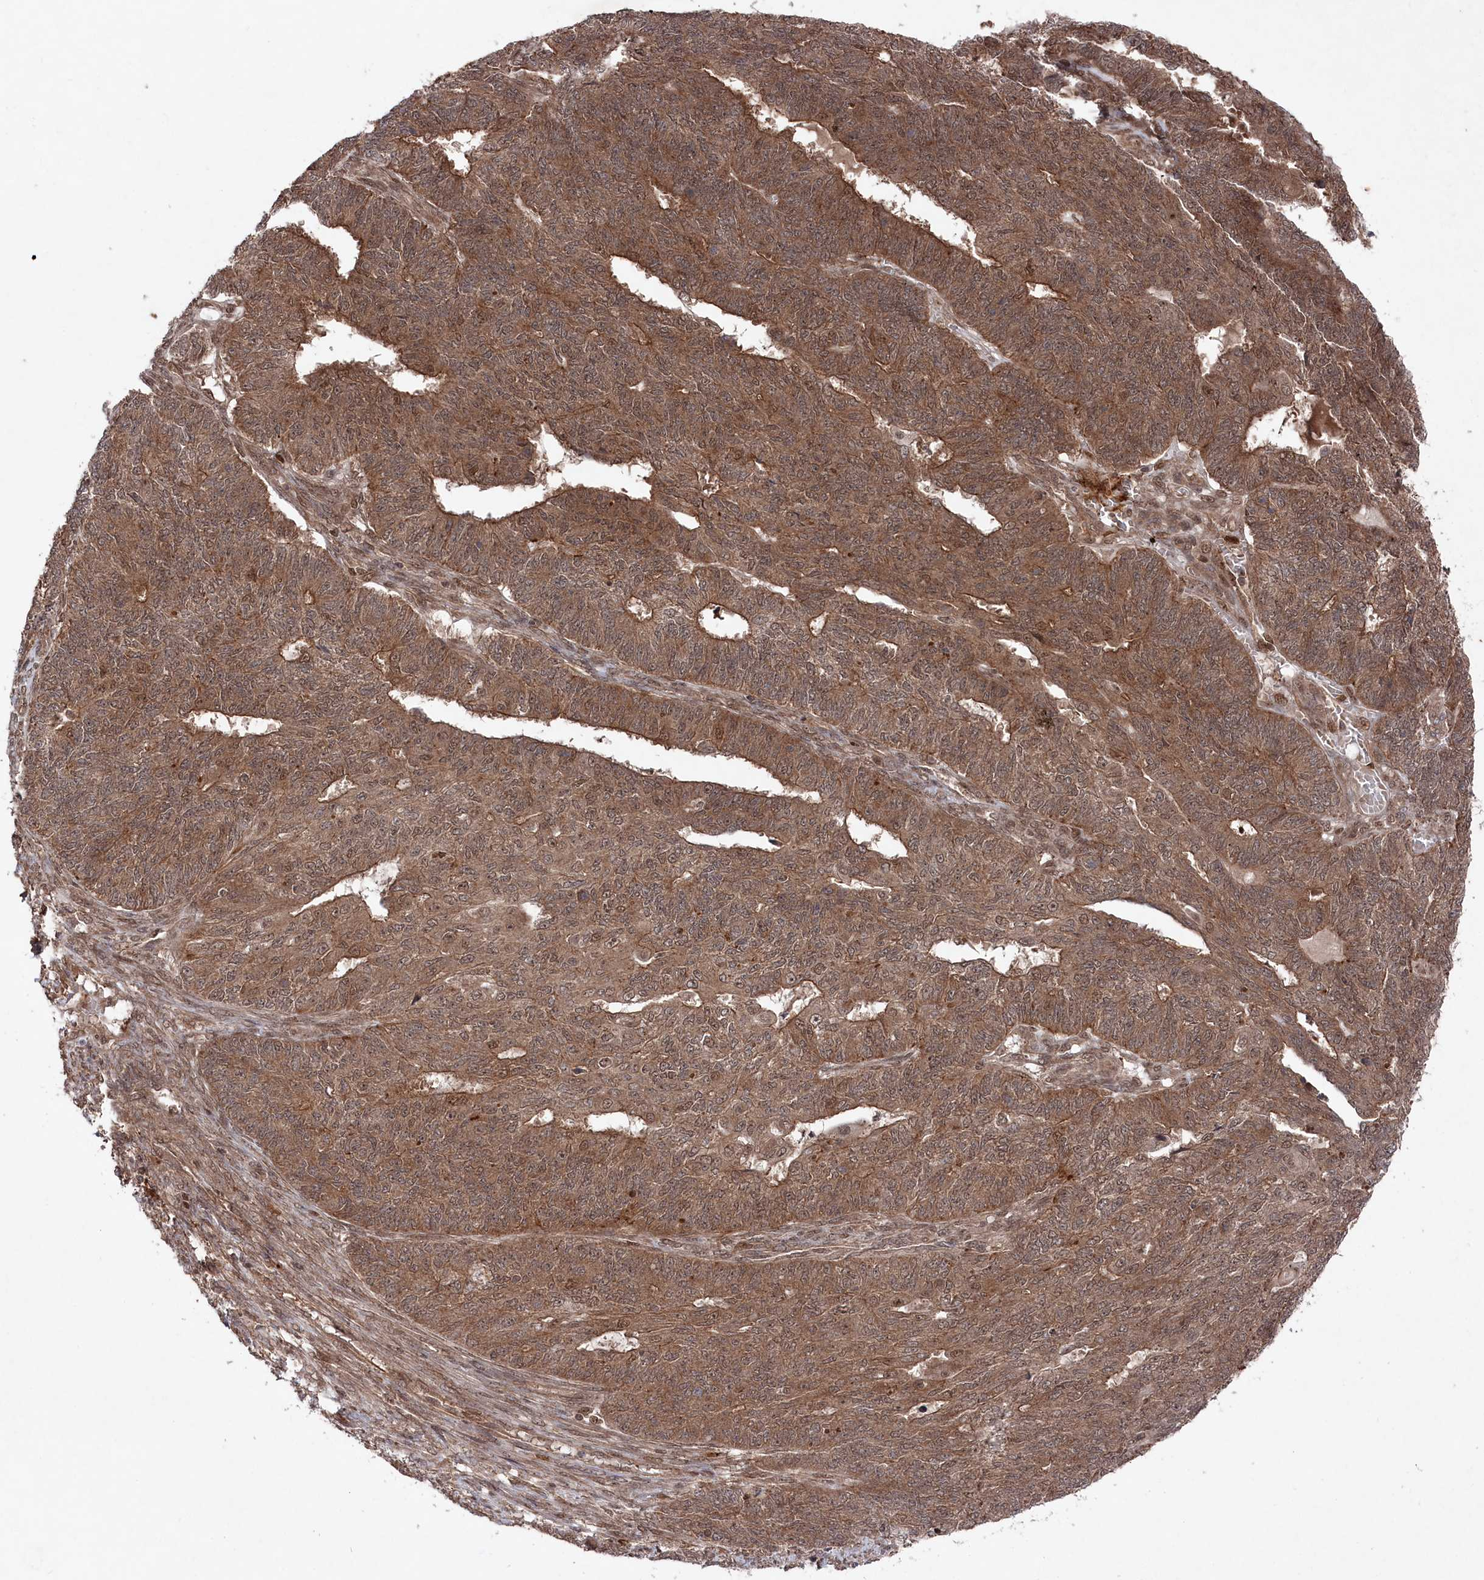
{"staining": {"intensity": "moderate", "quantity": ">75%", "location": "cytoplasmic/membranous,nuclear"}, "tissue": "endometrial cancer", "cell_type": "Tumor cells", "image_type": "cancer", "snomed": [{"axis": "morphology", "description": "Adenocarcinoma, NOS"}, {"axis": "topography", "description": "Endometrium"}], "caption": "Immunohistochemistry histopathology image of neoplastic tissue: human endometrial cancer stained using immunohistochemistry (IHC) displays medium levels of moderate protein expression localized specifically in the cytoplasmic/membranous and nuclear of tumor cells, appearing as a cytoplasmic/membranous and nuclear brown color.", "gene": "BORCS7", "patient": {"sex": "female", "age": 32}}